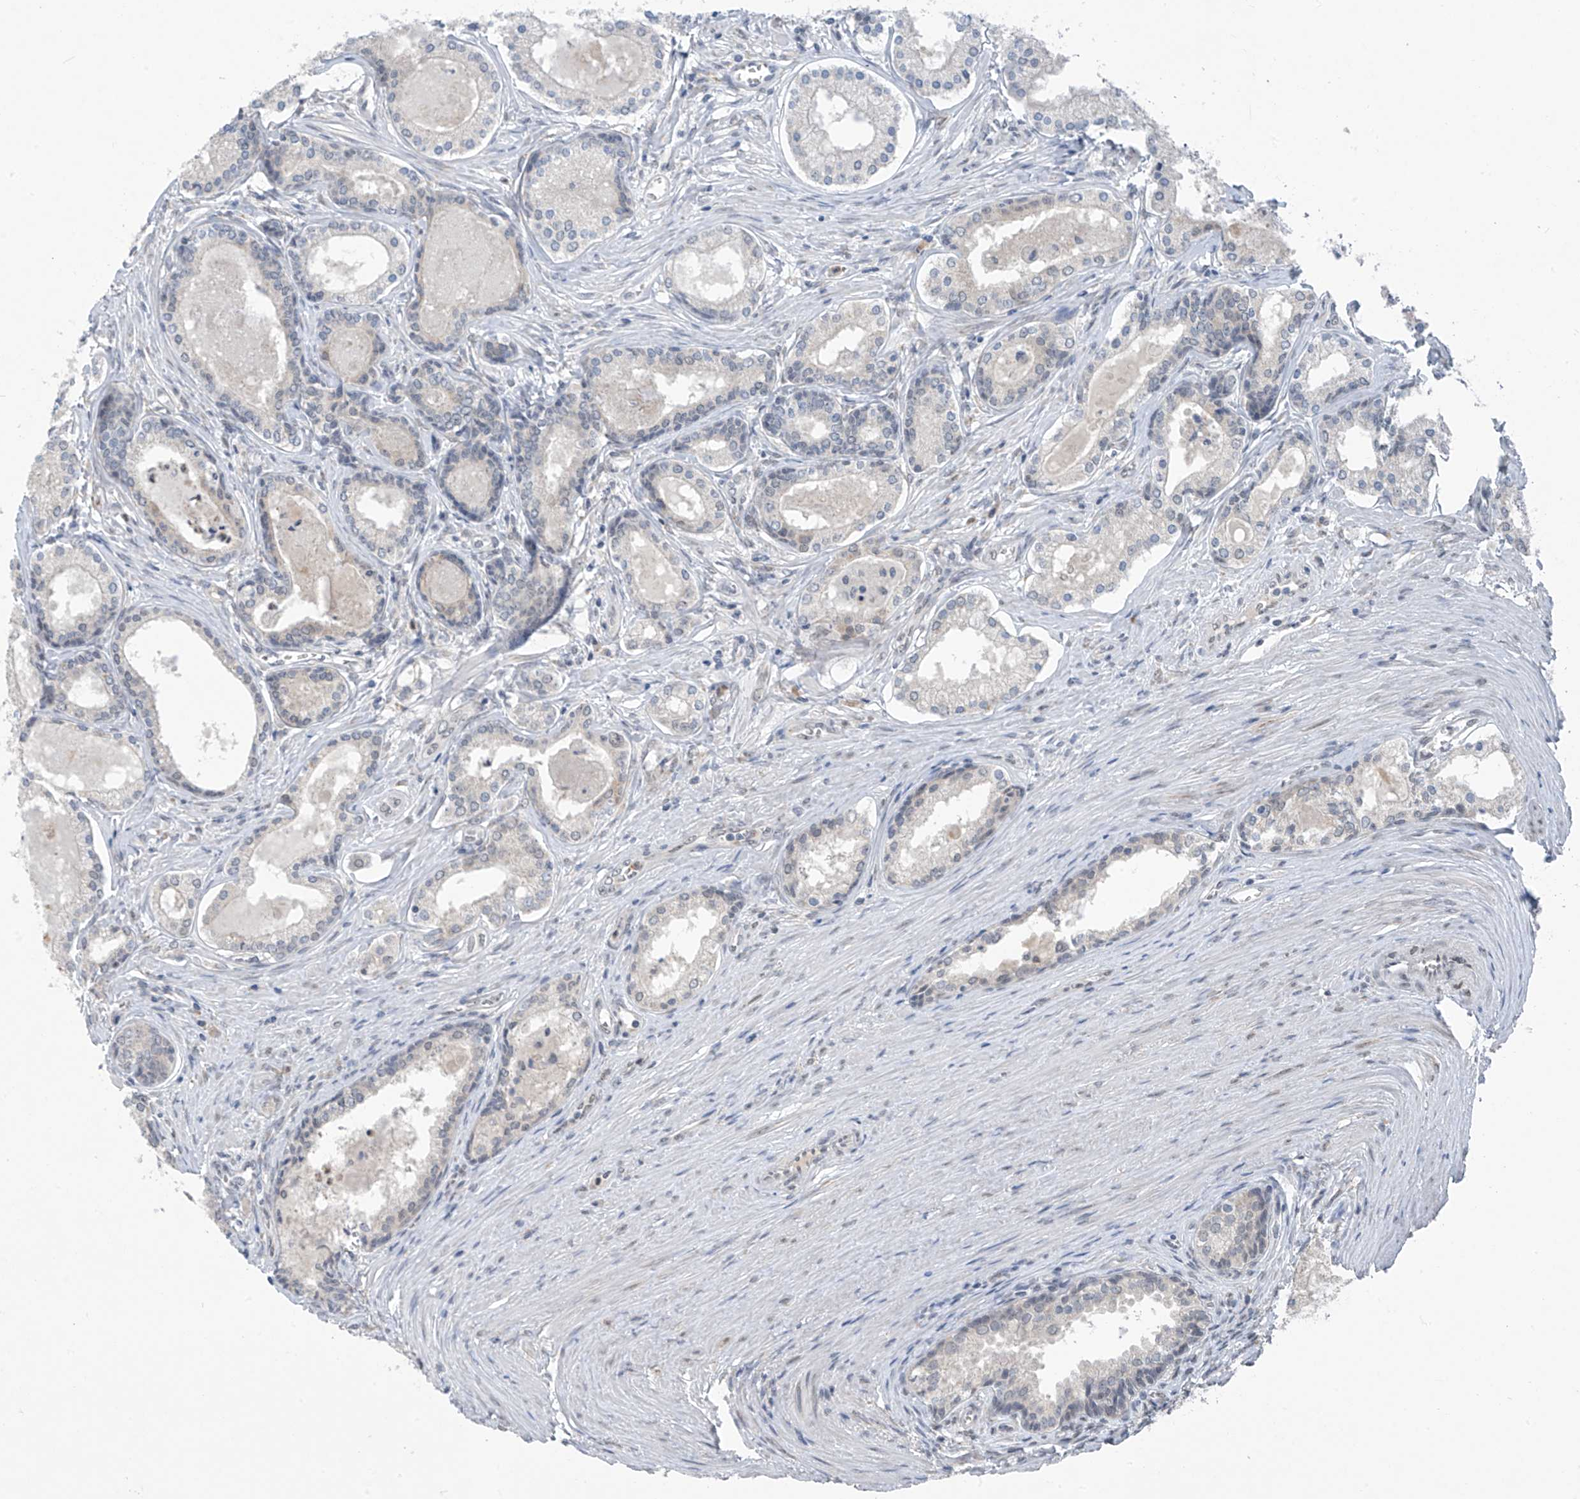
{"staining": {"intensity": "negative", "quantity": "none", "location": "none"}, "tissue": "prostate cancer", "cell_type": "Tumor cells", "image_type": "cancer", "snomed": [{"axis": "morphology", "description": "Adenocarcinoma, High grade"}, {"axis": "topography", "description": "Prostate"}], "caption": "This is a photomicrograph of IHC staining of prostate cancer, which shows no staining in tumor cells. (DAB immunohistochemistry with hematoxylin counter stain).", "gene": "CYP4V2", "patient": {"sex": "male", "age": 68}}